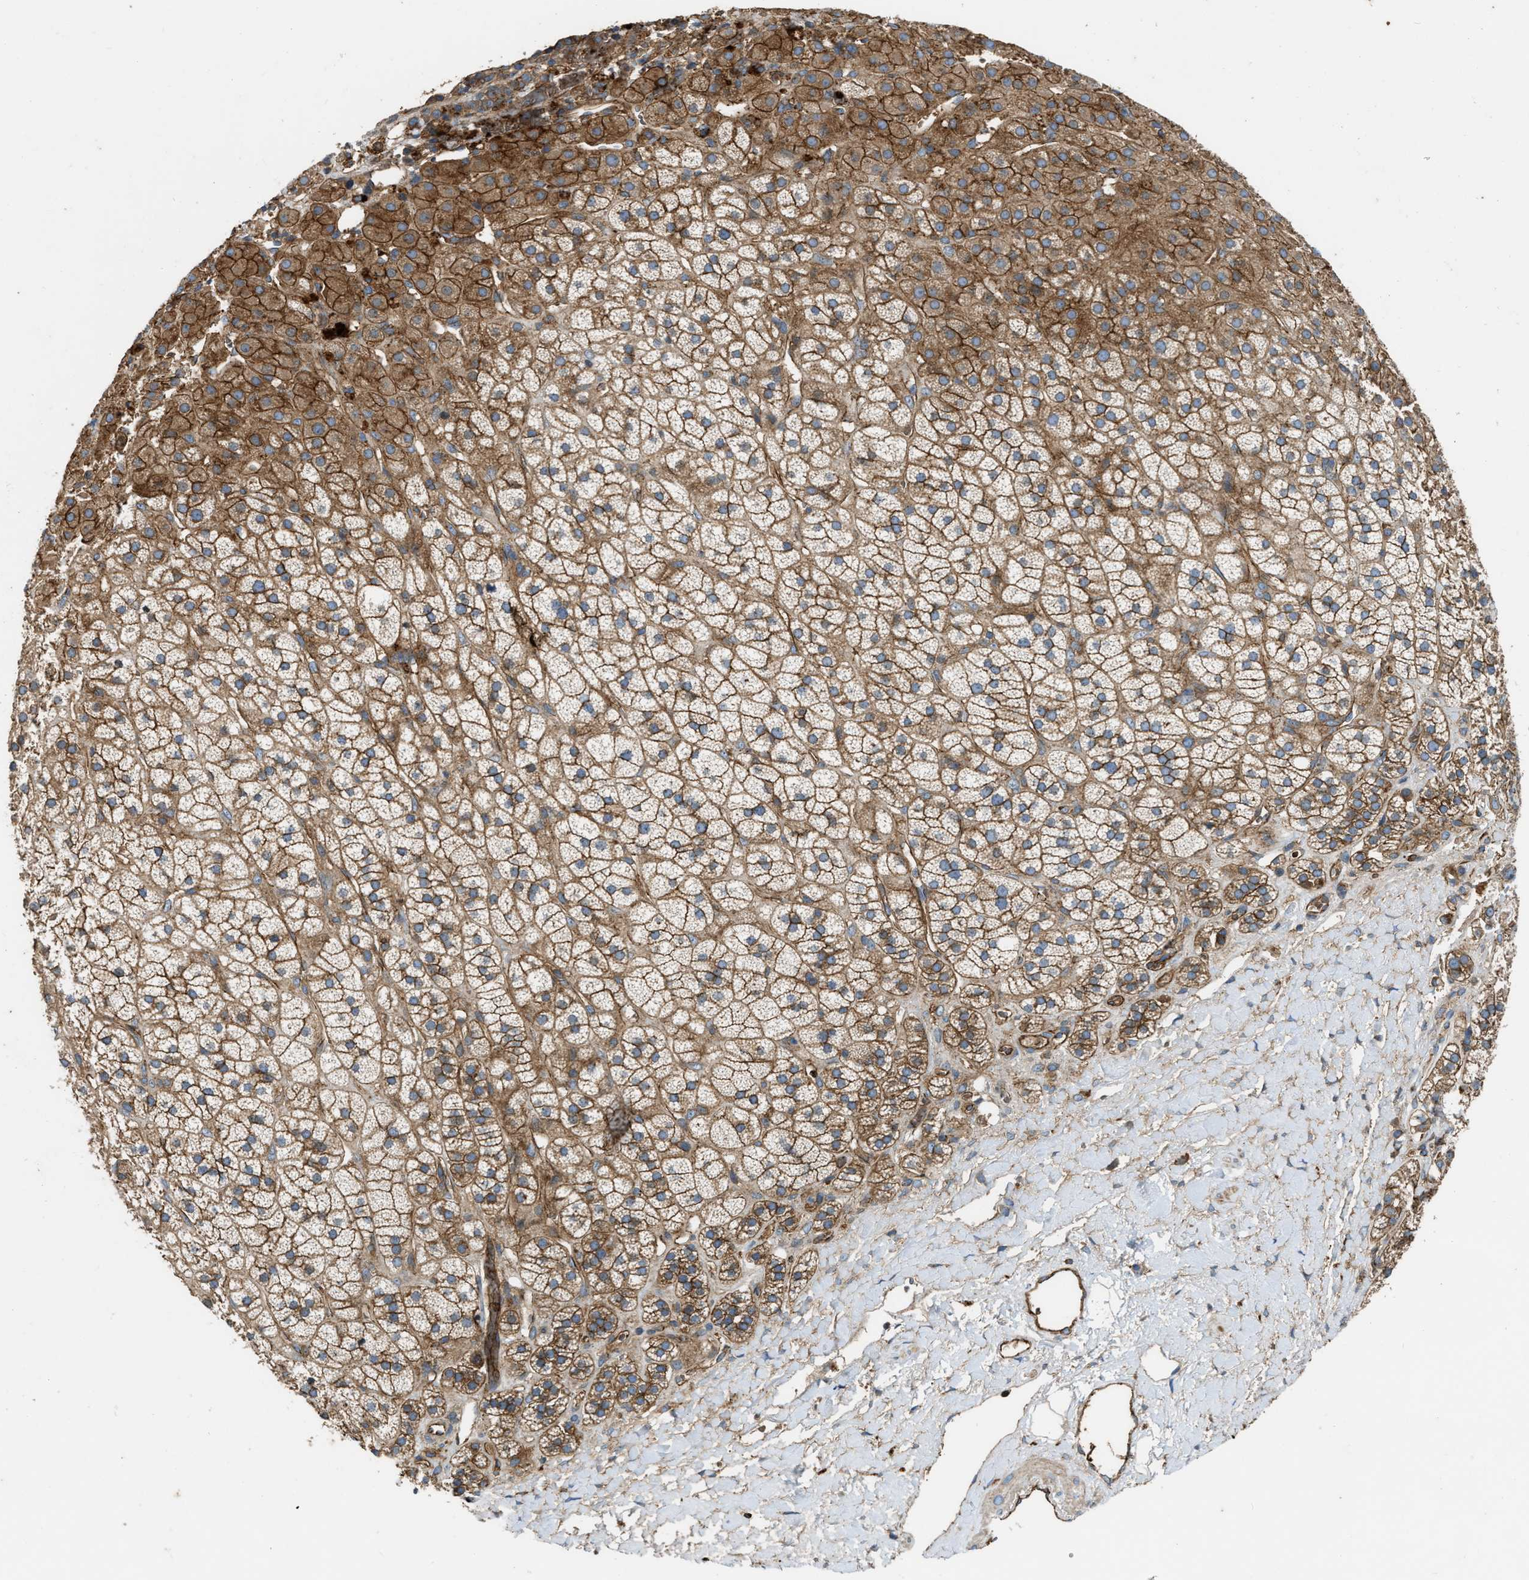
{"staining": {"intensity": "moderate", "quantity": ">75%", "location": "cytoplasmic/membranous"}, "tissue": "adrenal gland", "cell_type": "Glandular cells", "image_type": "normal", "snomed": [{"axis": "morphology", "description": "Normal tissue, NOS"}, {"axis": "topography", "description": "Adrenal gland"}], "caption": "A micrograph of adrenal gland stained for a protein demonstrates moderate cytoplasmic/membranous brown staining in glandular cells. Nuclei are stained in blue.", "gene": "ERC1", "patient": {"sex": "male", "age": 56}}